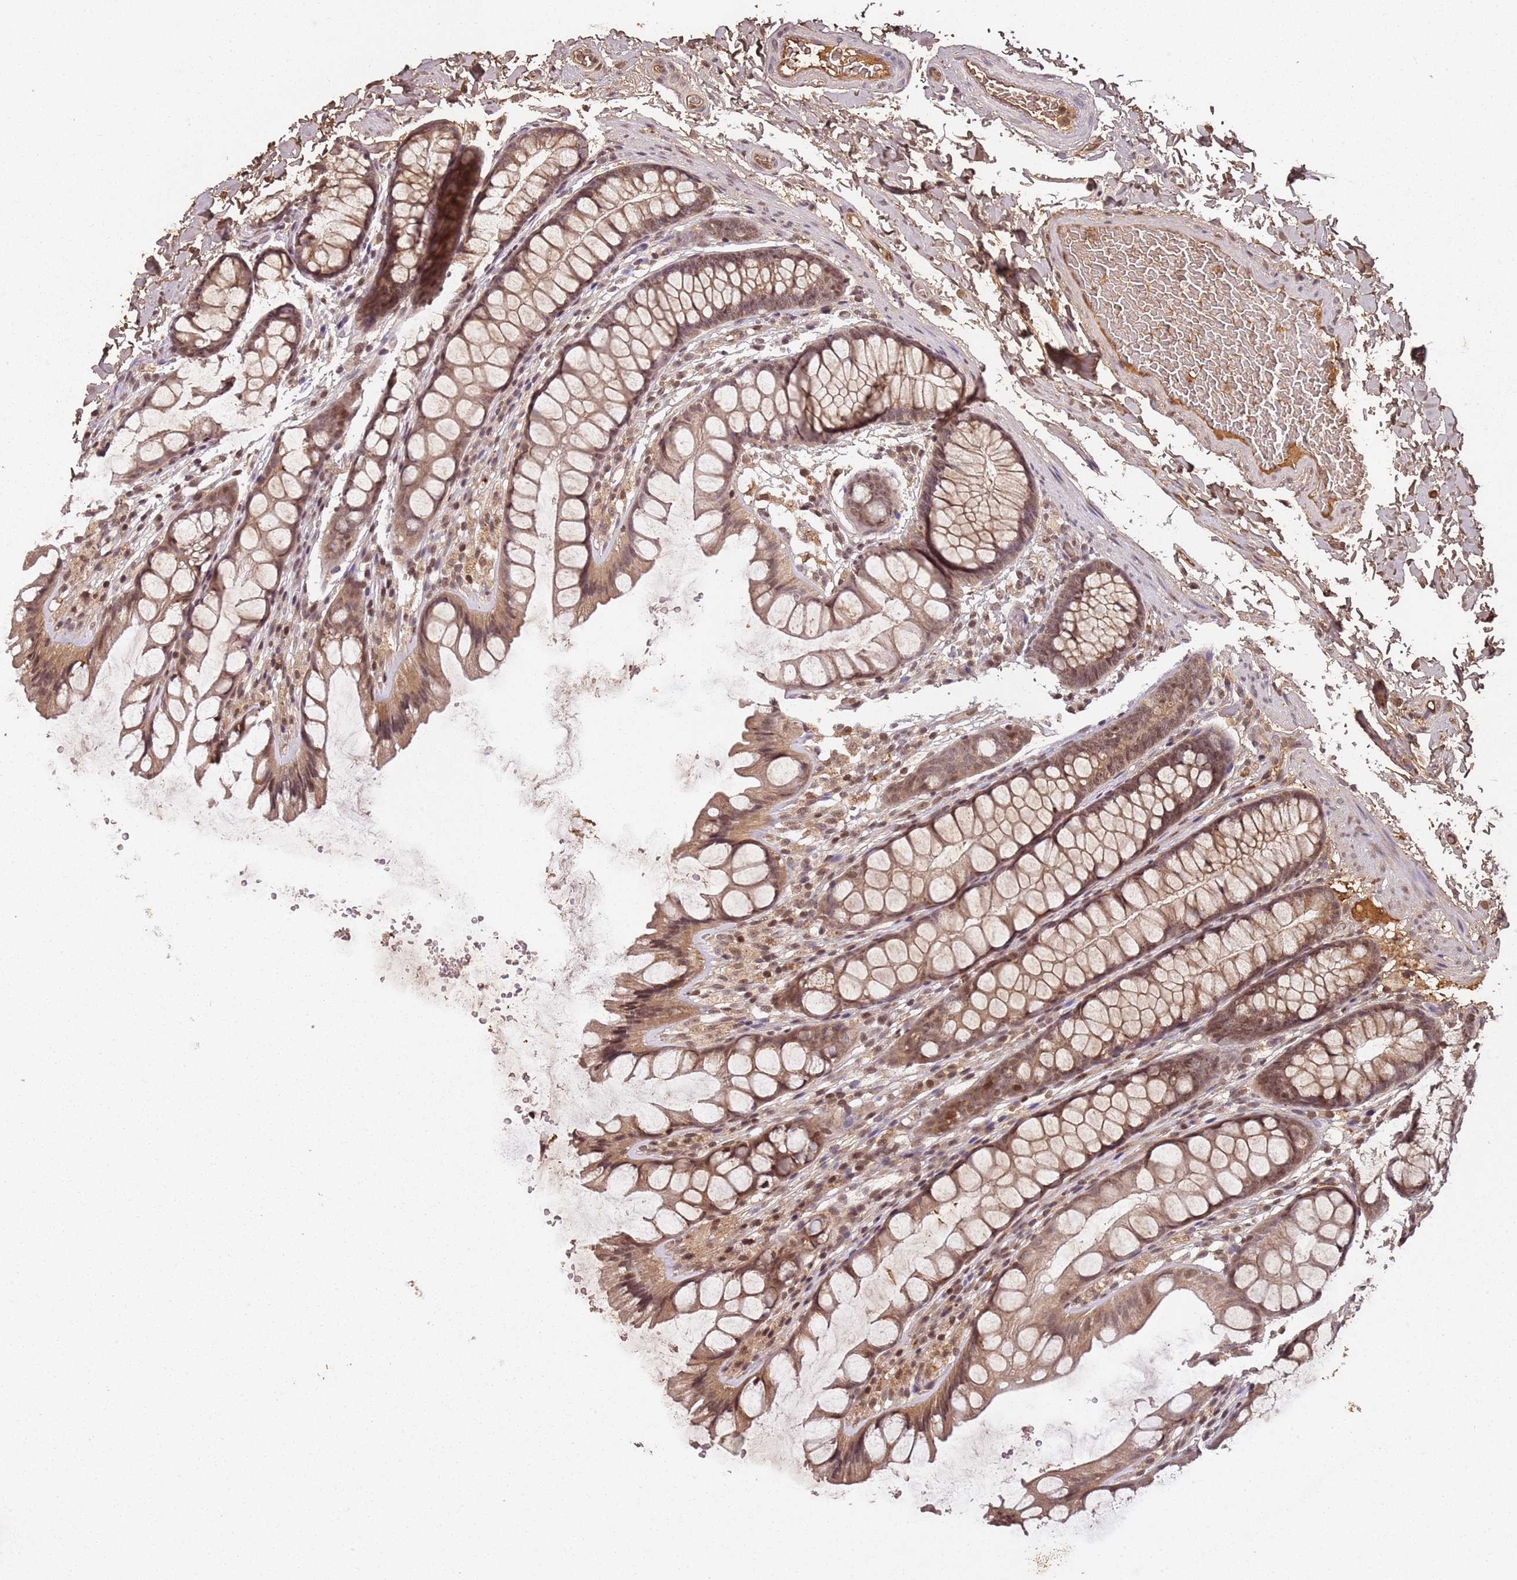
{"staining": {"intensity": "moderate", "quantity": ">75%", "location": "cytoplasmic/membranous,nuclear"}, "tissue": "colon", "cell_type": "Endothelial cells", "image_type": "normal", "snomed": [{"axis": "morphology", "description": "Normal tissue, NOS"}, {"axis": "topography", "description": "Colon"}], "caption": "Protein staining exhibits moderate cytoplasmic/membranous,nuclear positivity in approximately >75% of endothelial cells in unremarkable colon. Immunohistochemistry stains the protein of interest in brown and the nuclei are stained blue.", "gene": "COL1A2", "patient": {"sex": "male", "age": 47}}